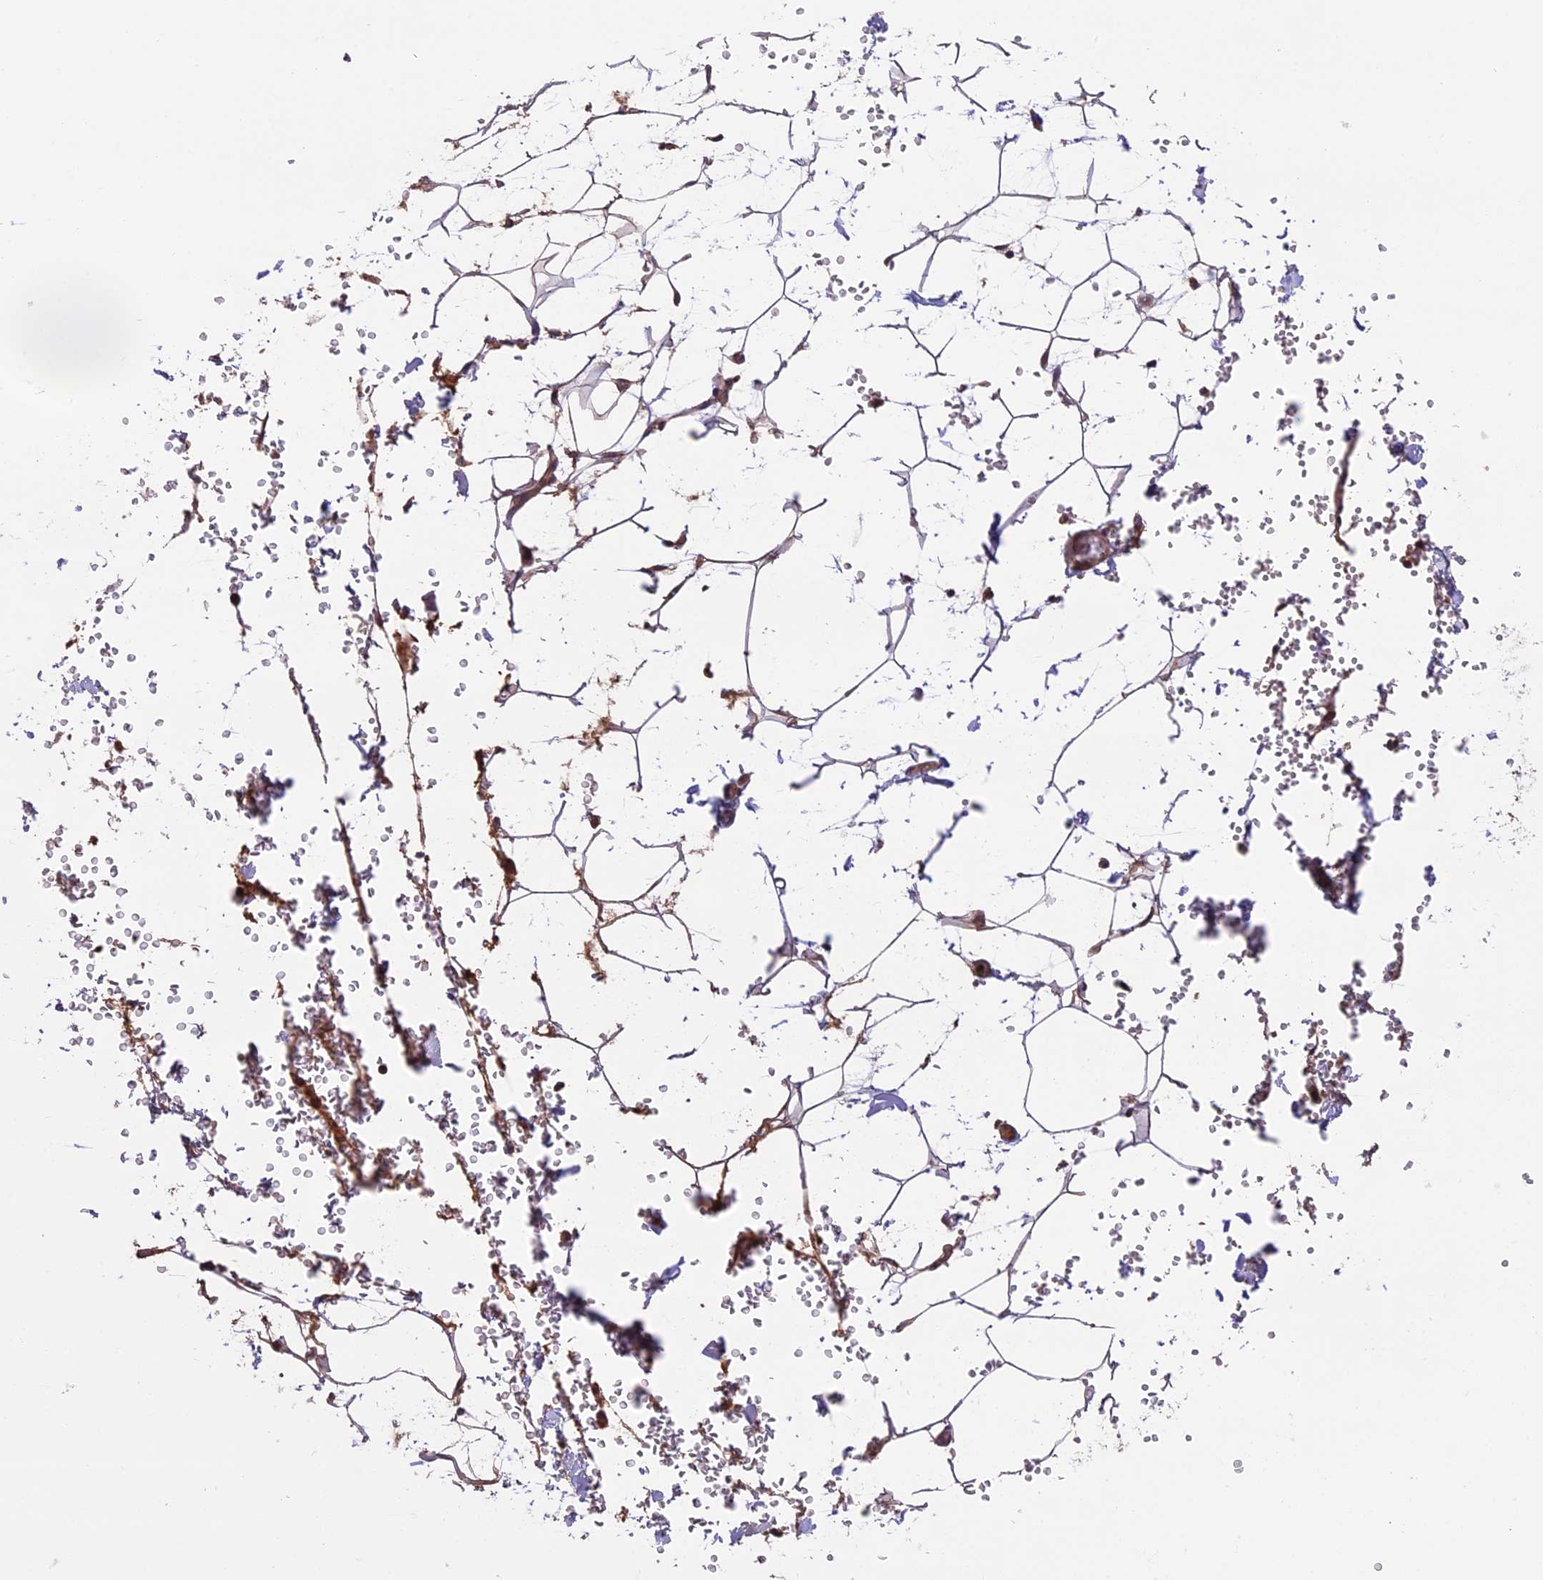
{"staining": {"intensity": "weak", "quantity": "25%-75%", "location": "cytoplasmic/membranous"}, "tissue": "adipose tissue", "cell_type": "Adipocytes", "image_type": "normal", "snomed": [{"axis": "morphology", "description": "Normal tissue, NOS"}, {"axis": "topography", "description": "Gallbladder"}, {"axis": "topography", "description": "Peripheral nerve tissue"}], "caption": "Immunohistochemistry (IHC) staining of normal adipose tissue, which displays low levels of weak cytoplasmic/membranous positivity in approximately 25%-75% of adipocytes indicating weak cytoplasmic/membranous protein expression. The staining was performed using DAB (3,3'-diaminobenzidine) (brown) for protein detection and nuclei were counterstained in hematoxylin (blue).", "gene": "SETD6", "patient": {"sex": "male", "age": 38}}